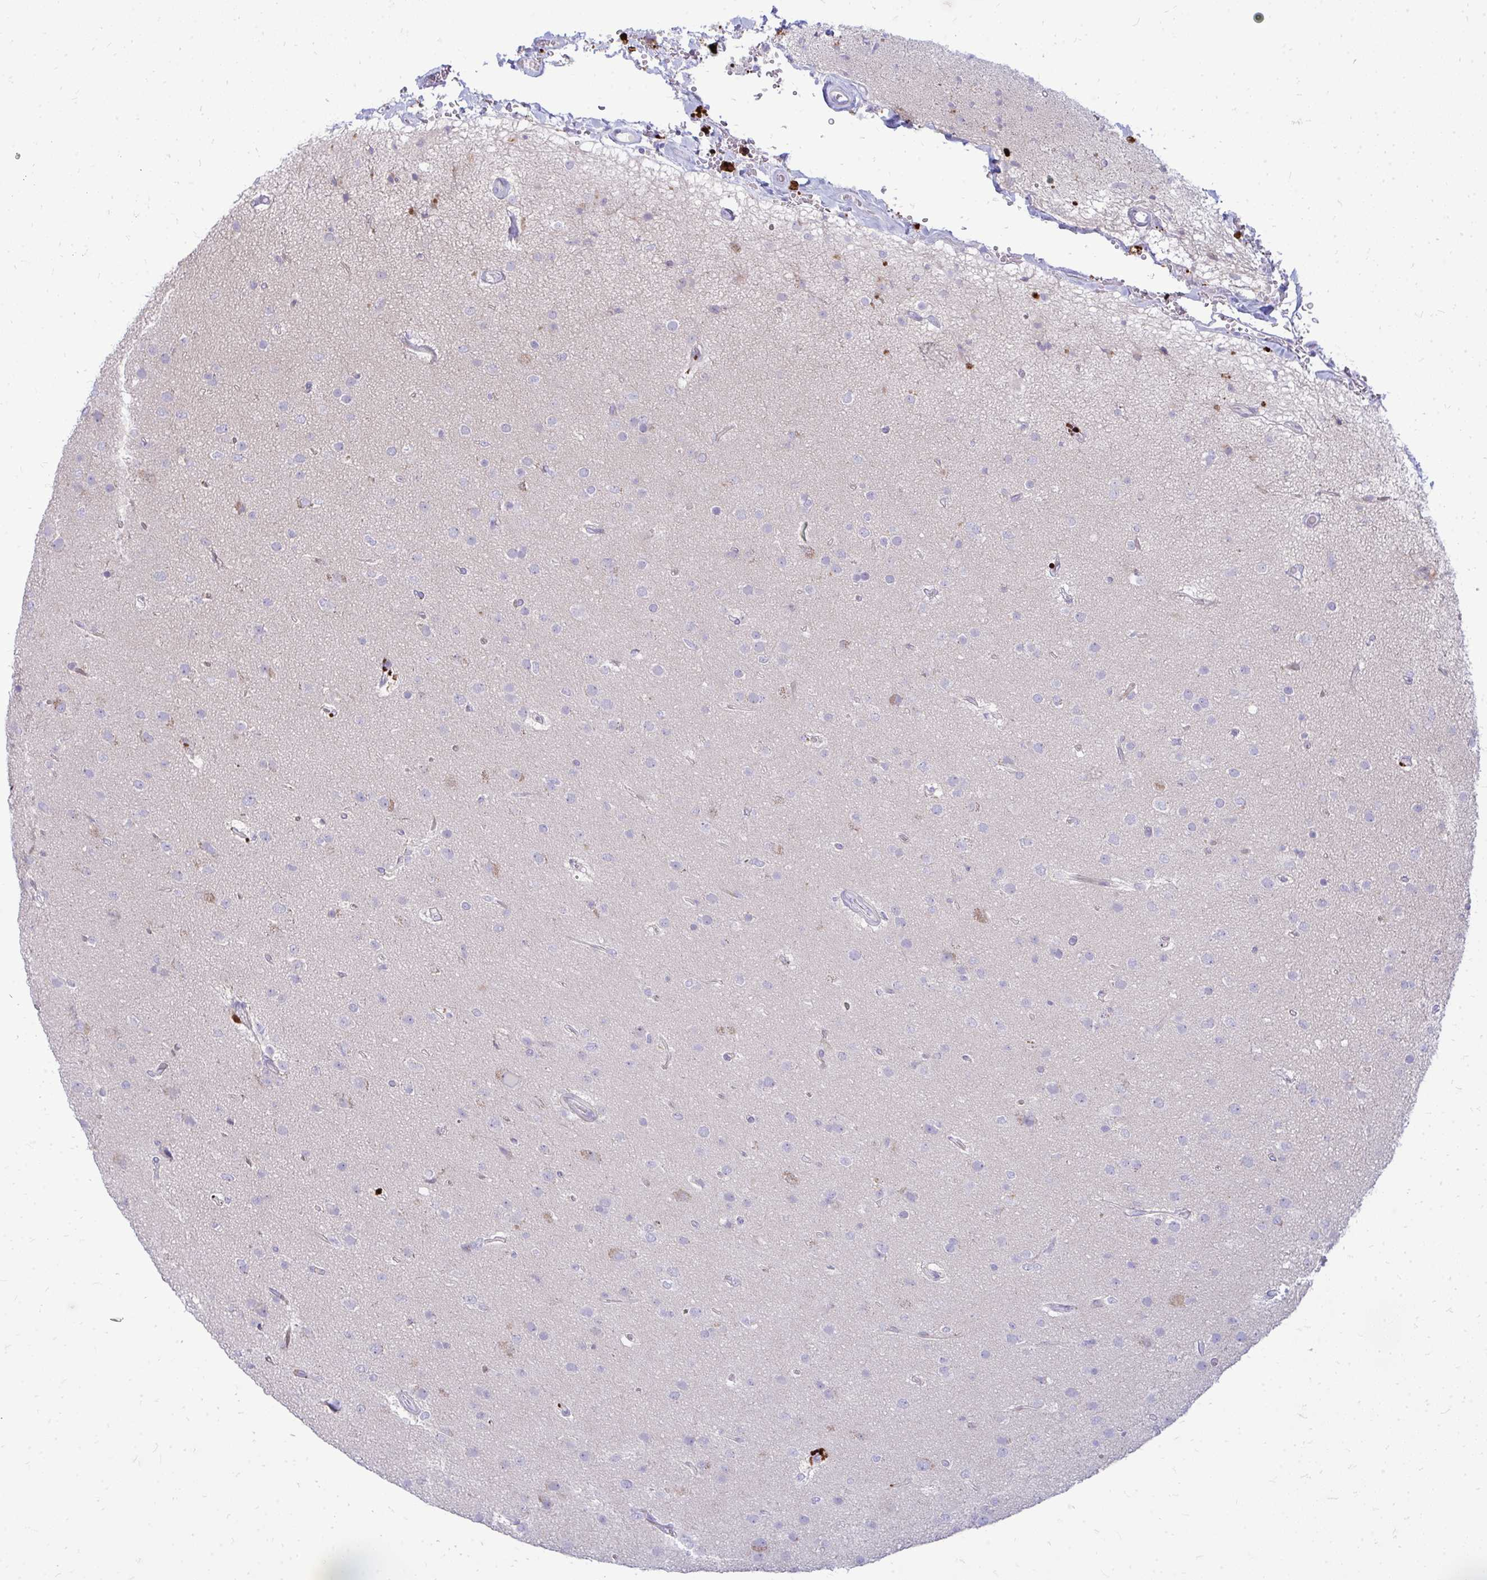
{"staining": {"intensity": "negative", "quantity": "none", "location": "none"}, "tissue": "glioma", "cell_type": "Tumor cells", "image_type": "cancer", "snomed": [{"axis": "morphology", "description": "Glioma, malignant, Low grade"}, {"axis": "topography", "description": "Brain"}], "caption": "Immunohistochemistry (IHC) of malignant glioma (low-grade) displays no staining in tumor cells.", "gene": "TSPEAR", "patient": {"sex": "male", "age": 65}}